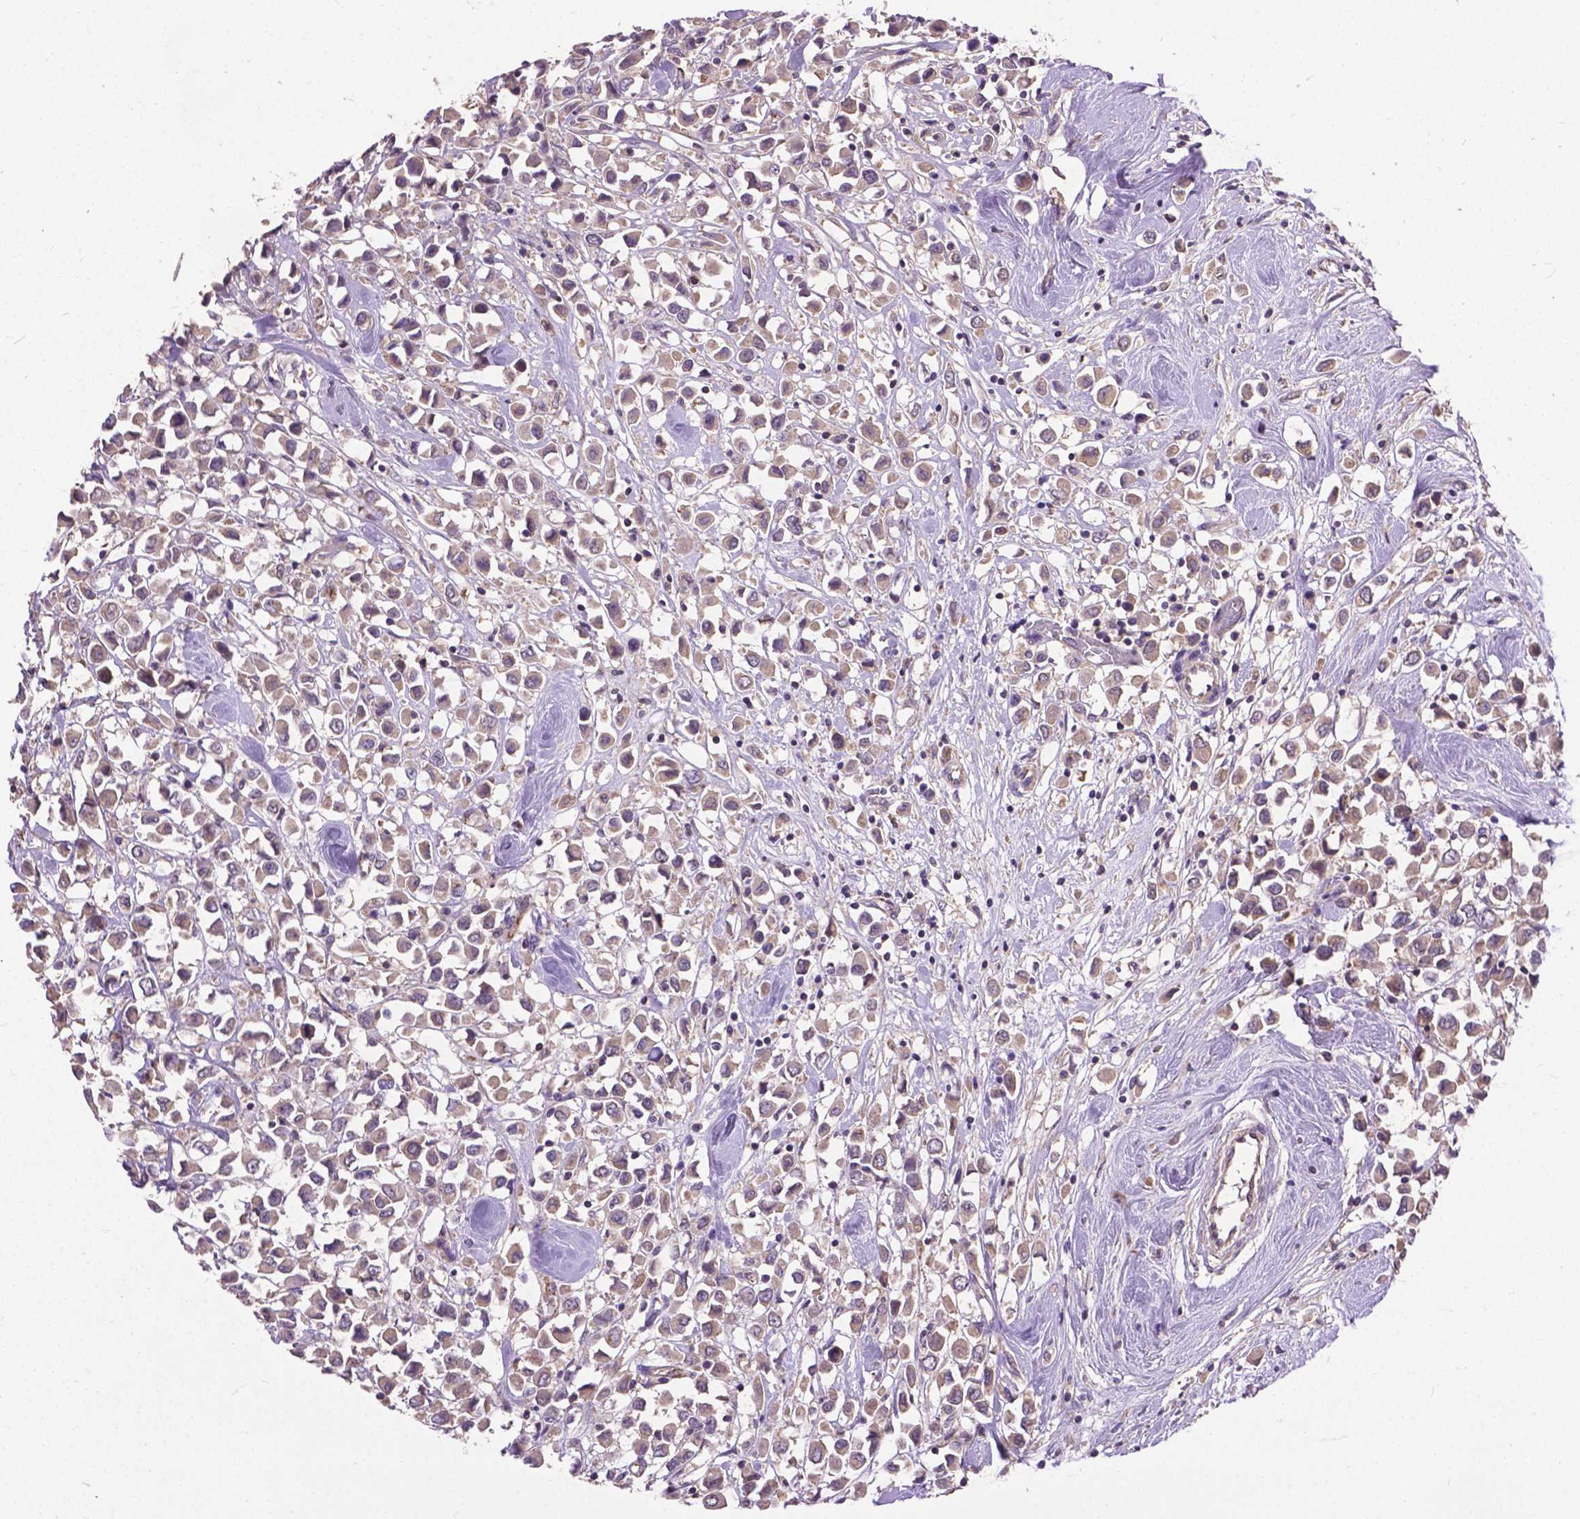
{"staining": {"intensity": "weak", "quantity": "<25%", "location": "cytoplasmic/membranous"}, "tissue": "breast cancer", "cell_type": "Tumor cells", "image_type": "cancer", "snomed": [{"axis": "morphology", "description": "Duct carcinoma"}, {"axis": "topography", "description": "Breast"}], "caption": "Immunohistochemistry of human breast invasive ductal carcinoma shows no positivity in tumor cells.", "gene": "ZNF337", "patient": {"sex": "female", "age": 61}}